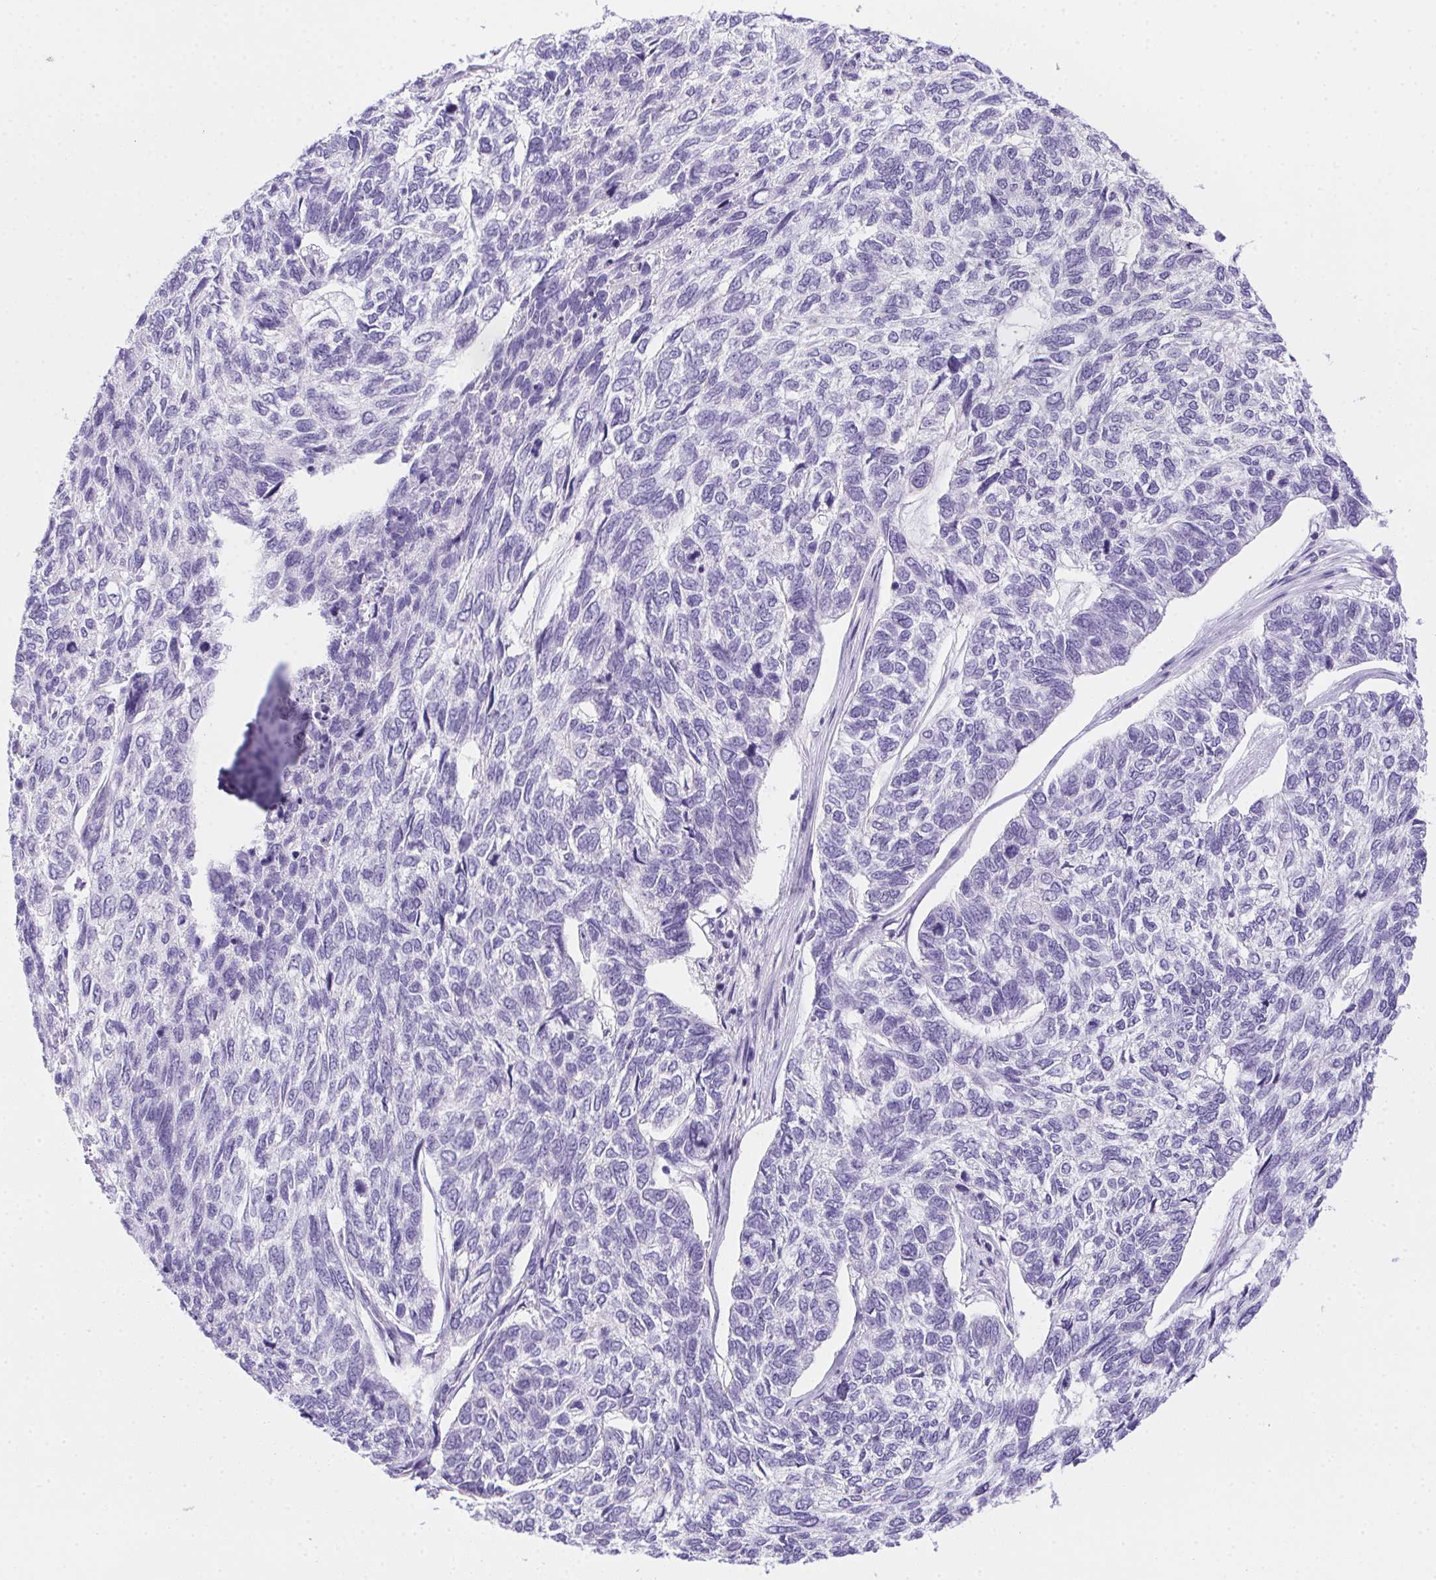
{"staining": {"intensity": "negative", "quantity": "none", "location": "none"}, "tissue": "skin cancer", "cell_type": "Tumor cells", "image_type": "cancer", "snomed": [{"axis": "morphology", "description": "Basal cell carcinoma"}, {"axis": "topography", "description": "Skin"}], "caption": "Tumor cells show no significant protein positivity in skin cancer. Brightfield microscopy of IHC stained with DAB (3,3'-diaminobenzidine) (brown) and hematoxylin (blue), captured at high magnification.", "gene": "SPACA5B", "patient": {"sex": "female", "age": 65}}